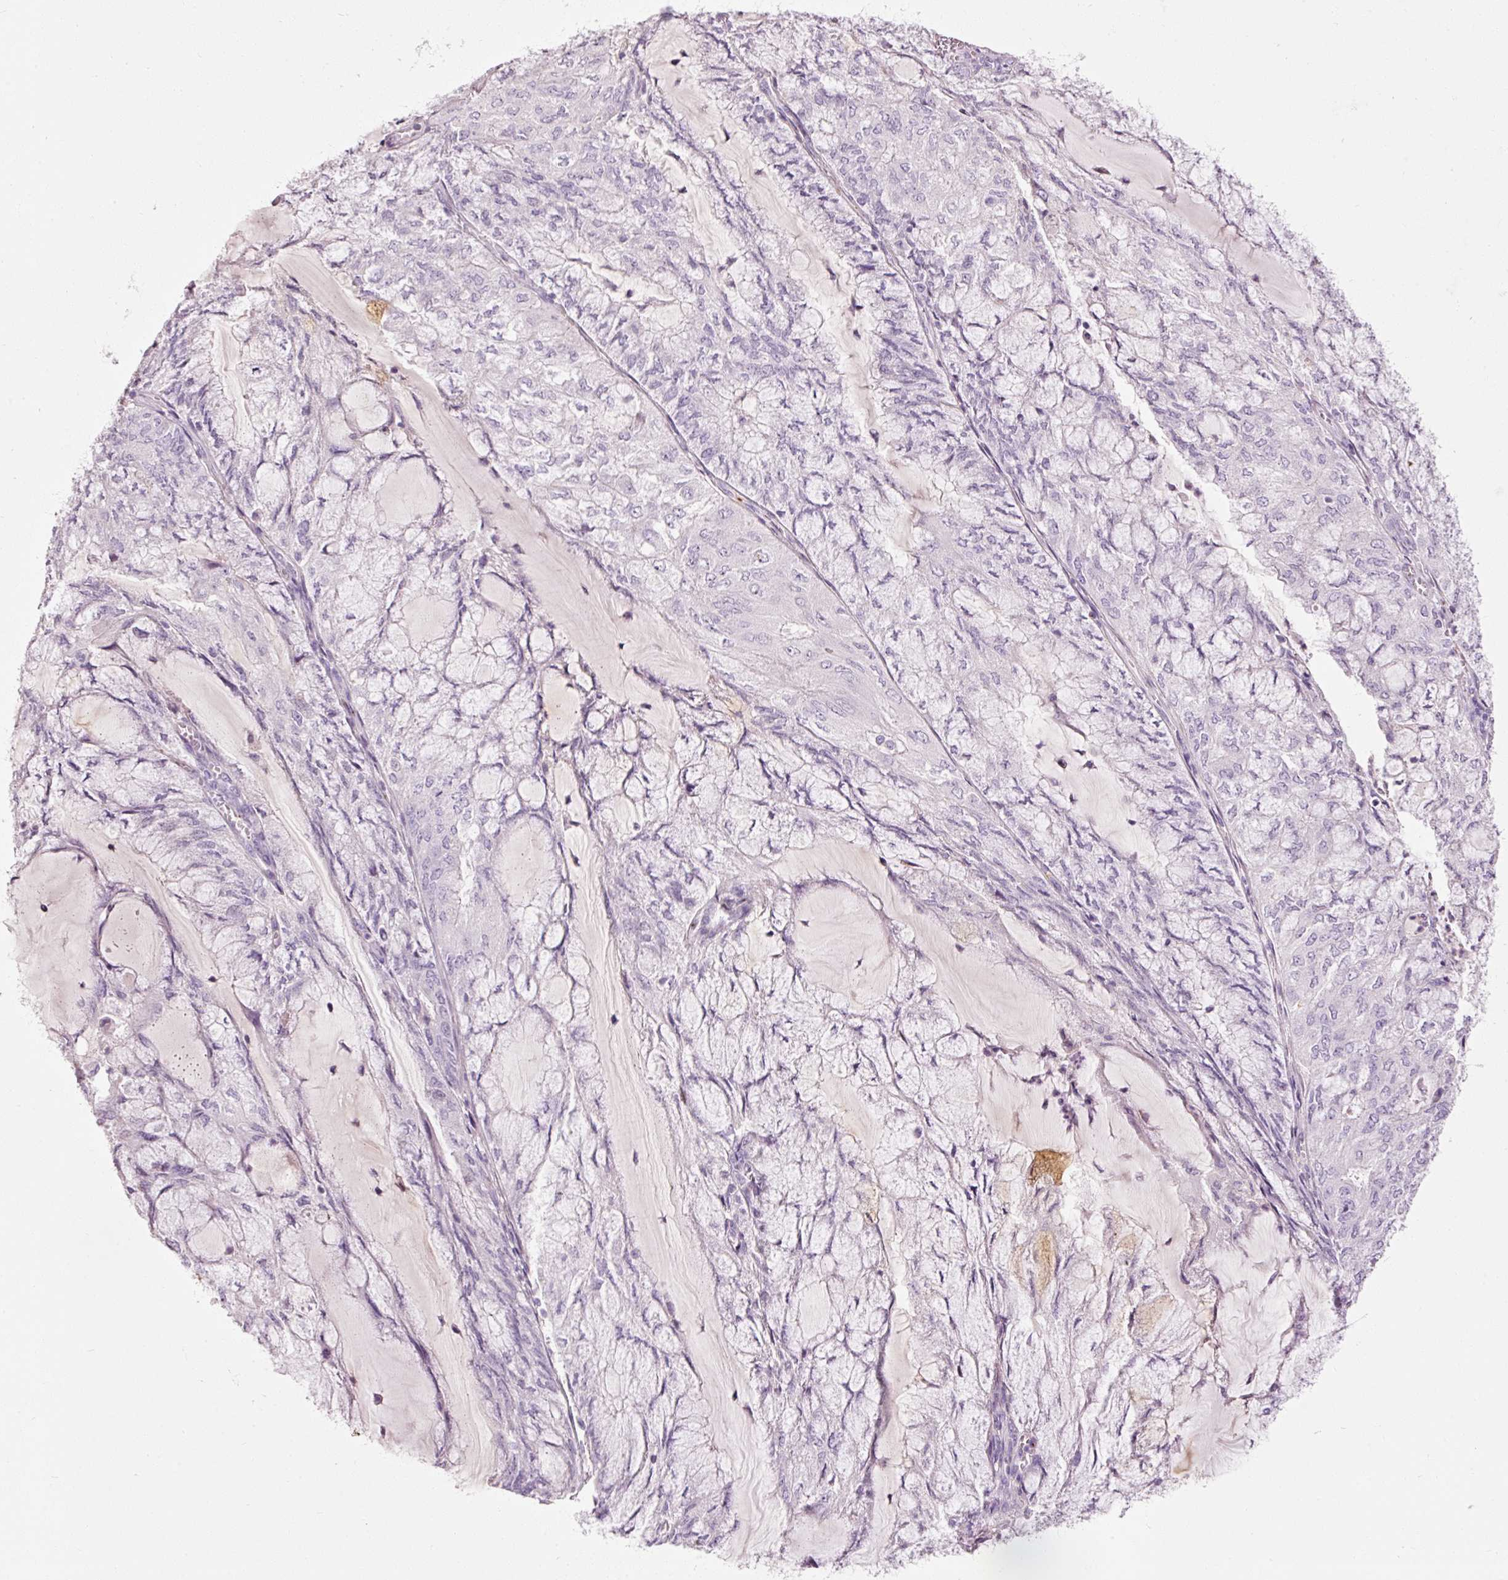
{"staining": {"intensity": "negative", "quantity": "none", "location": "none"}, "tissue": "endometrial cancer", "cell_type": "Tumor cells", "image_type": "cancer", "snomed": [{"axis": "morphology", "description": "Adenocarcinoma, NOS"}, {"axis": "topography", "description": "Endometrium"}], "caption": "Adenocarcinoma (endometrial) was stained to show a protein in brown. There is no significant positivity in tumor cells. (DAB immunohistochemistry (IHC) with hematoxylin counter stain).", "gene": "MUC5AC", "patient": {"sex": "female", "age": 81}}